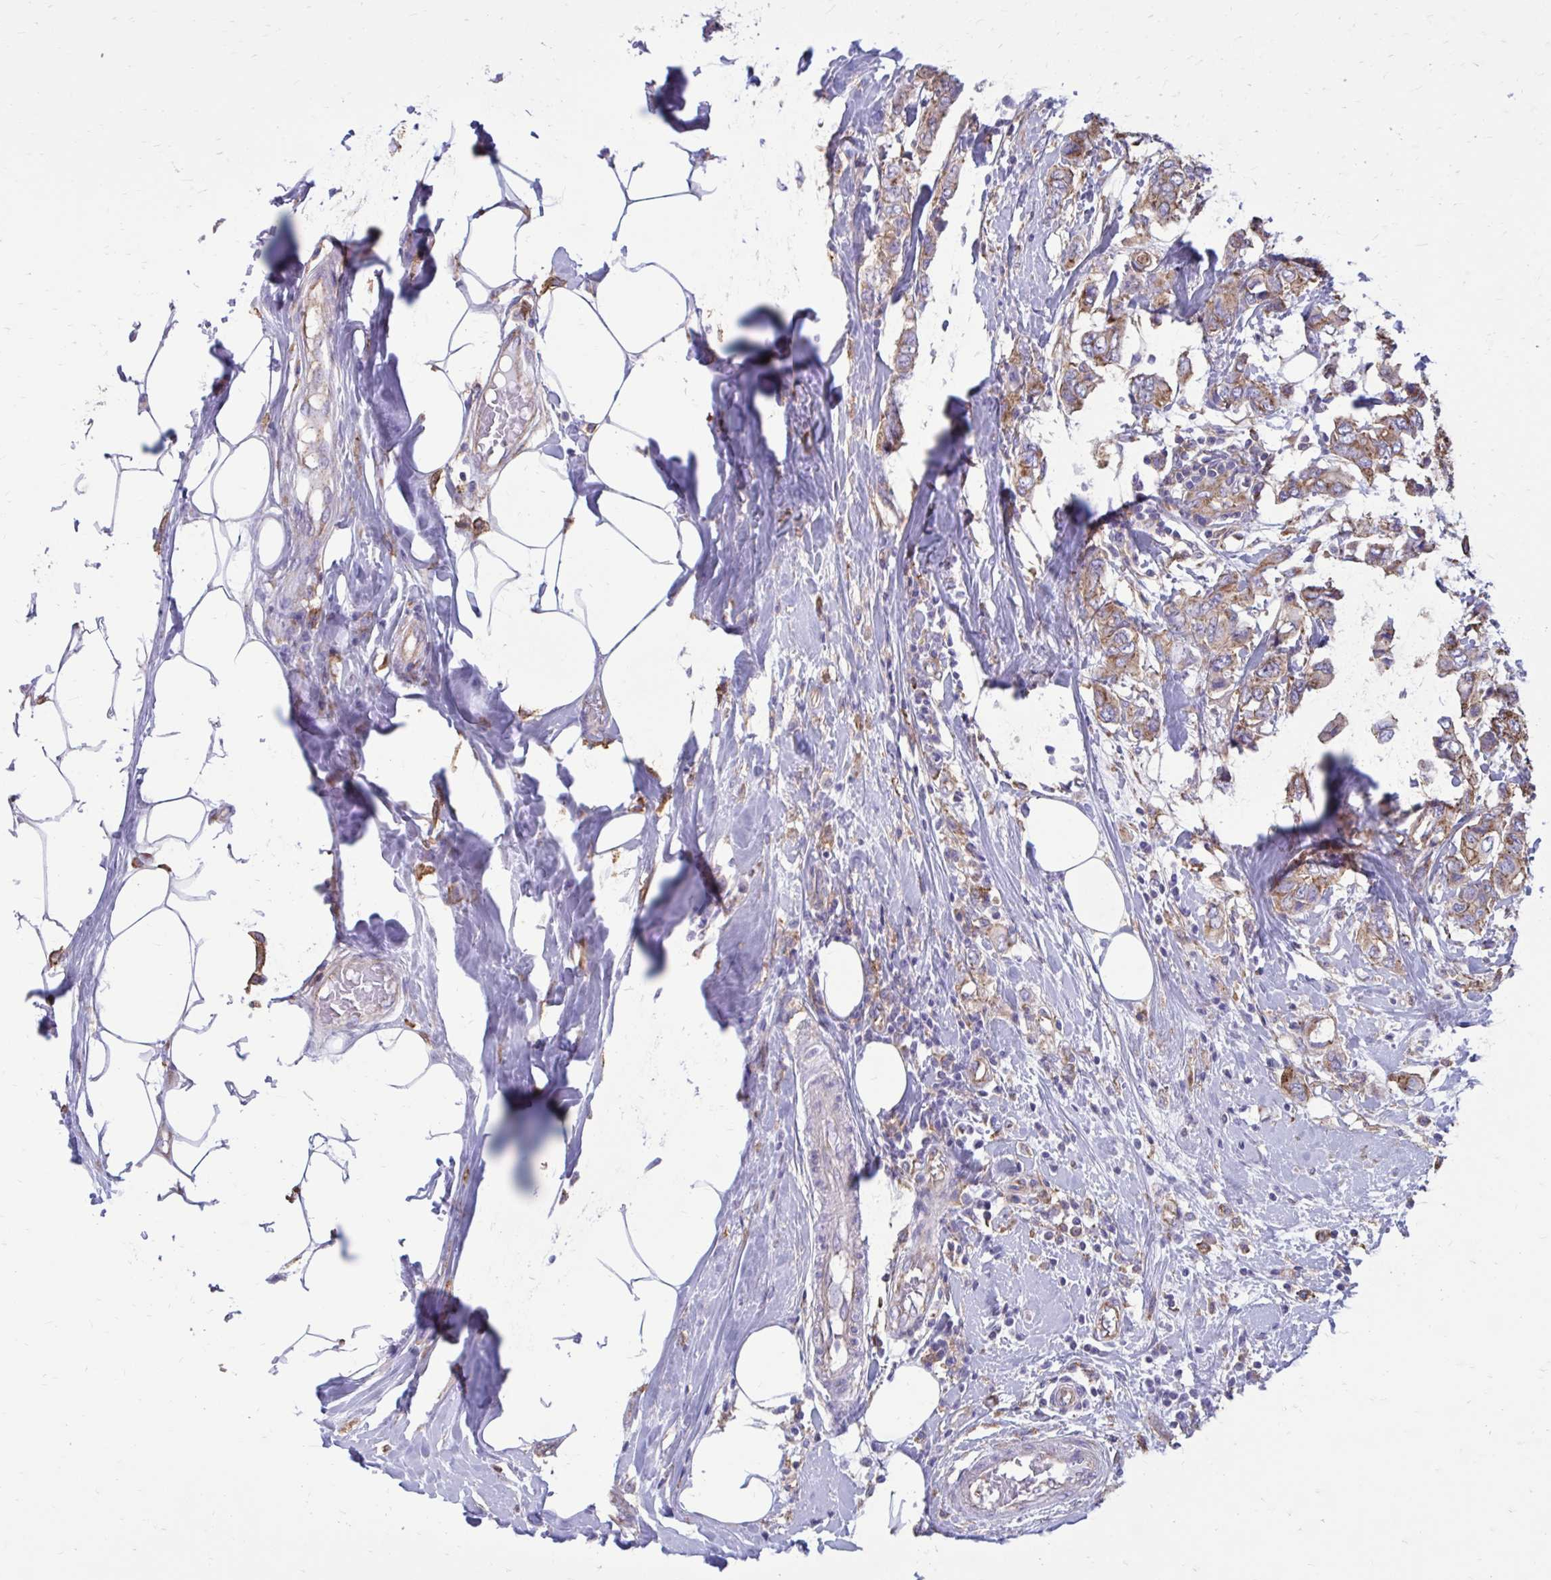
{"staining": {"intensity": "moderate", "quantity": ">75%", "location": "cytoplasmic/membranous"}, "tissue": "breast cancer", "cell_type": "Tumor cells", "image_type": "cancer", "snomed": [{"axis": "morphology", "description": "Lobular carcinoma"}, {"axis": "topography", "description": "Breast"}], "caption": "This photomicrograph displays lobular carcinoma (breast) stained with immunohistochemistry (IHC) to label a protein in brown. The cytoplasmic/membranous of tumor cells show moderate positivity for the protein. Nuclei are counter-stained blue.", "gene": "CLTA", "patient": {"sex": "female", "age": 51}}